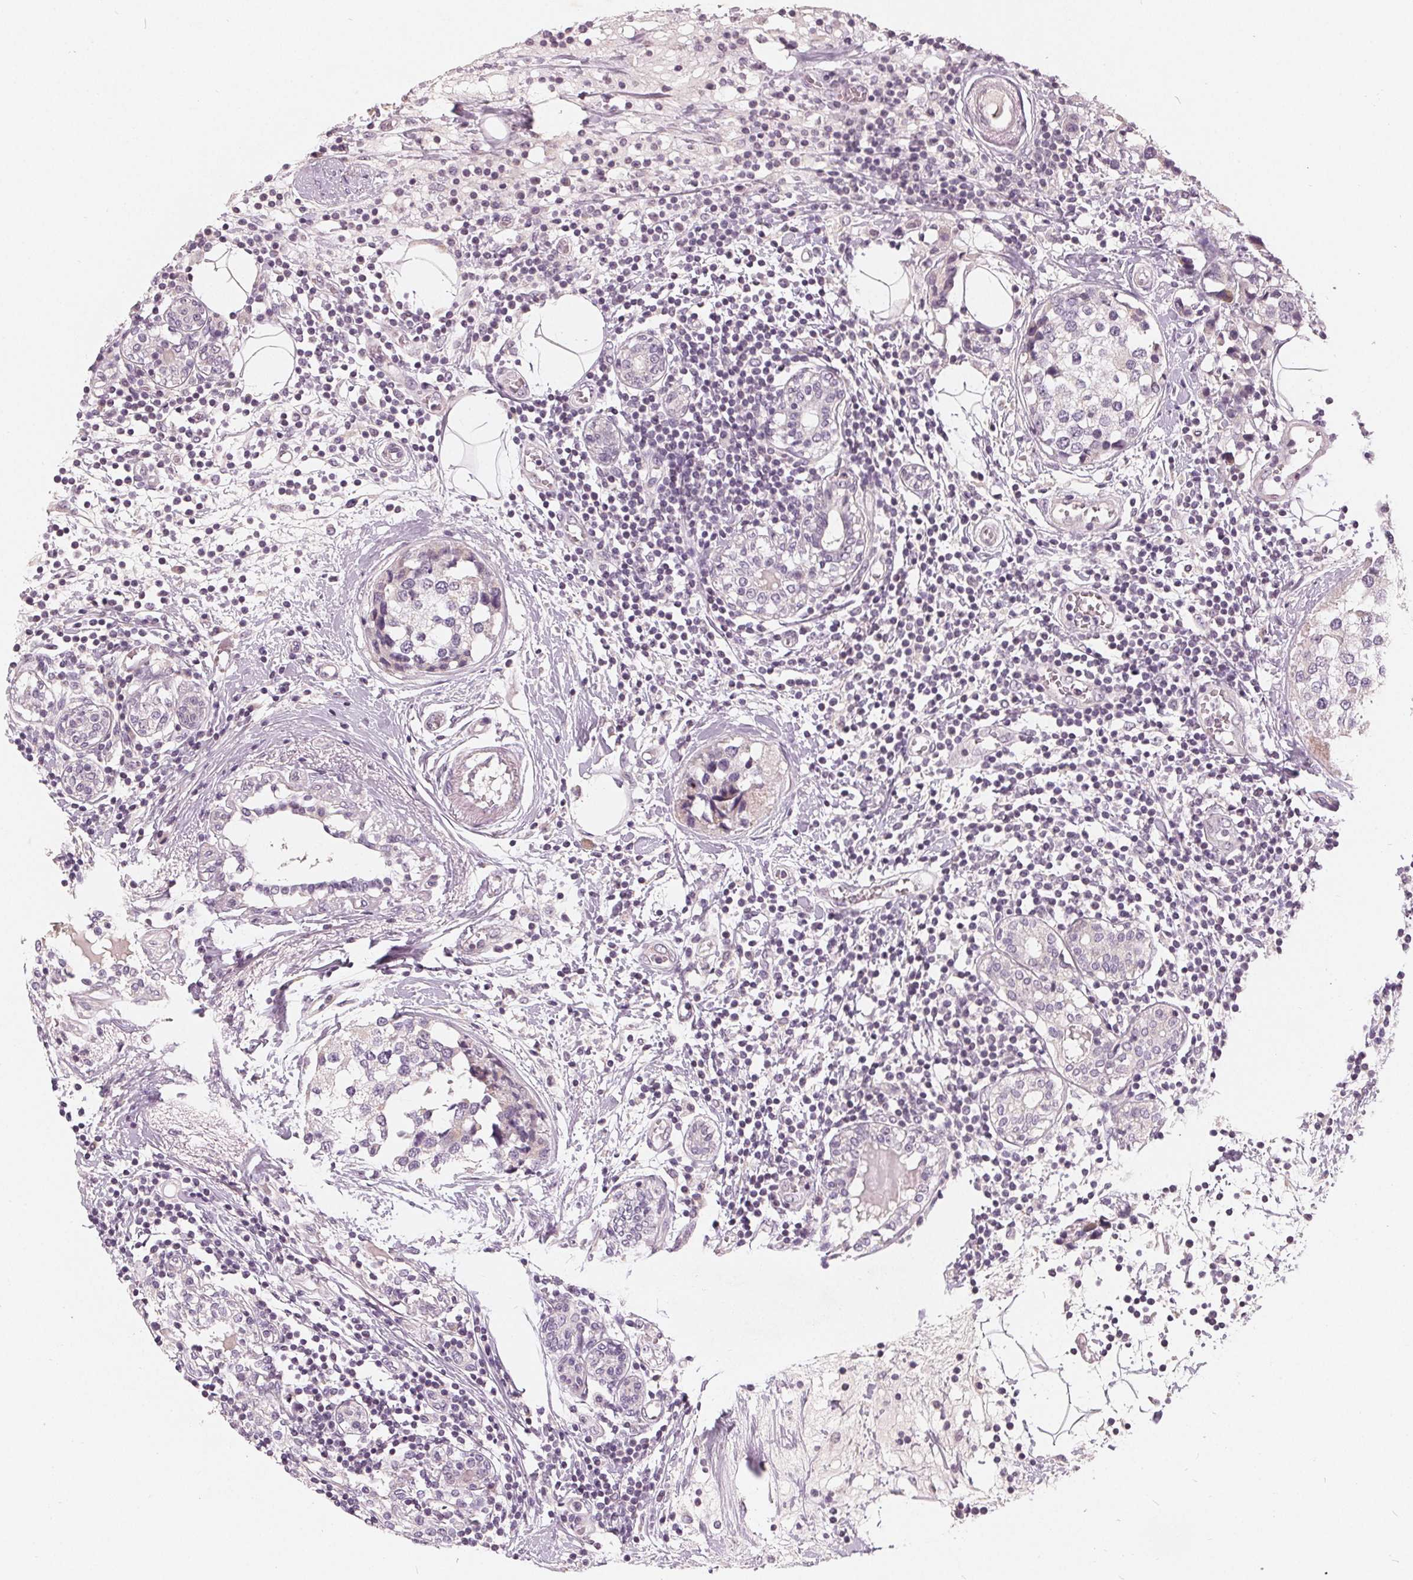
{"staining": {"intensity": "negative", "quantity": "none", "location": "none"}, "tissue": "breast cancer", "cell_type": "Tumor cells", "image_type": "cancer", "snomed": [{"axis": "morphology", "description": "Lobular carcinoma"}, {"axis": "topography", "description": "Breast"}], "caption": "Lobular carcinoma (breast) was stained to show a protein in brown. There is no significant staining in tumor cells. (Immunohistochemistry, brightfield microscopy, high magnification).", "gene": "TRIM60", "patient": {"sex": "female", "age": 59}}